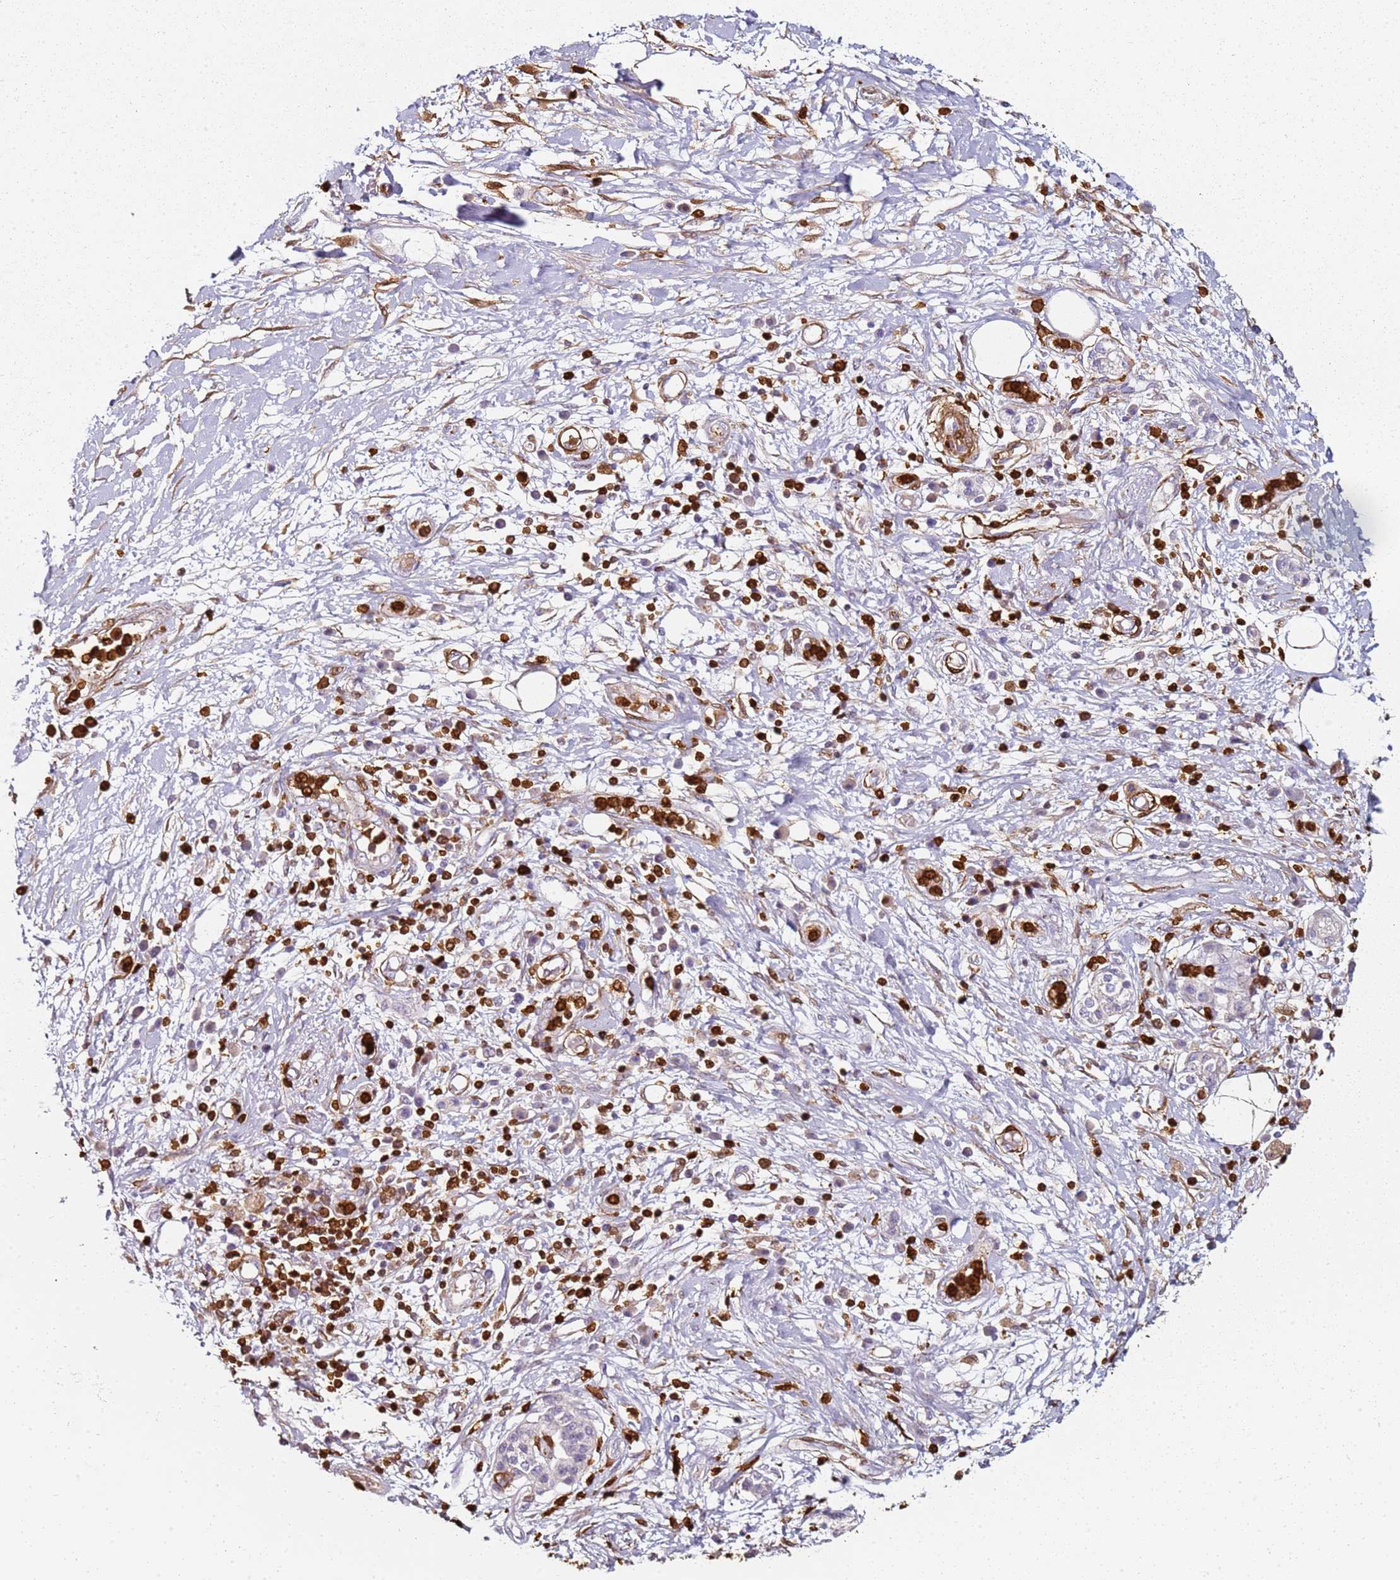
{"staining": {"intensity": "negative", "quantity": "none", "location": "none"}, "tissue": "pancreatic cancer", "cell_type": "Tumor cells", "image_type": "cancer", "snomed": [{"axis": "morphology", "description": "Adenocarcinoma, NOS"}, {"axis": "topography", "description": "Pancreas"}], "caption": "Immunohistochemistry micrograph of neoplastic tissue: pancreatic adenocarcinoma stained with DAB (3,3'-diaminobenzidine) shows no significant protein positivity in tumor cells.", "gene": "S100A4", "patient": {"sex": "female", "age": 56}}